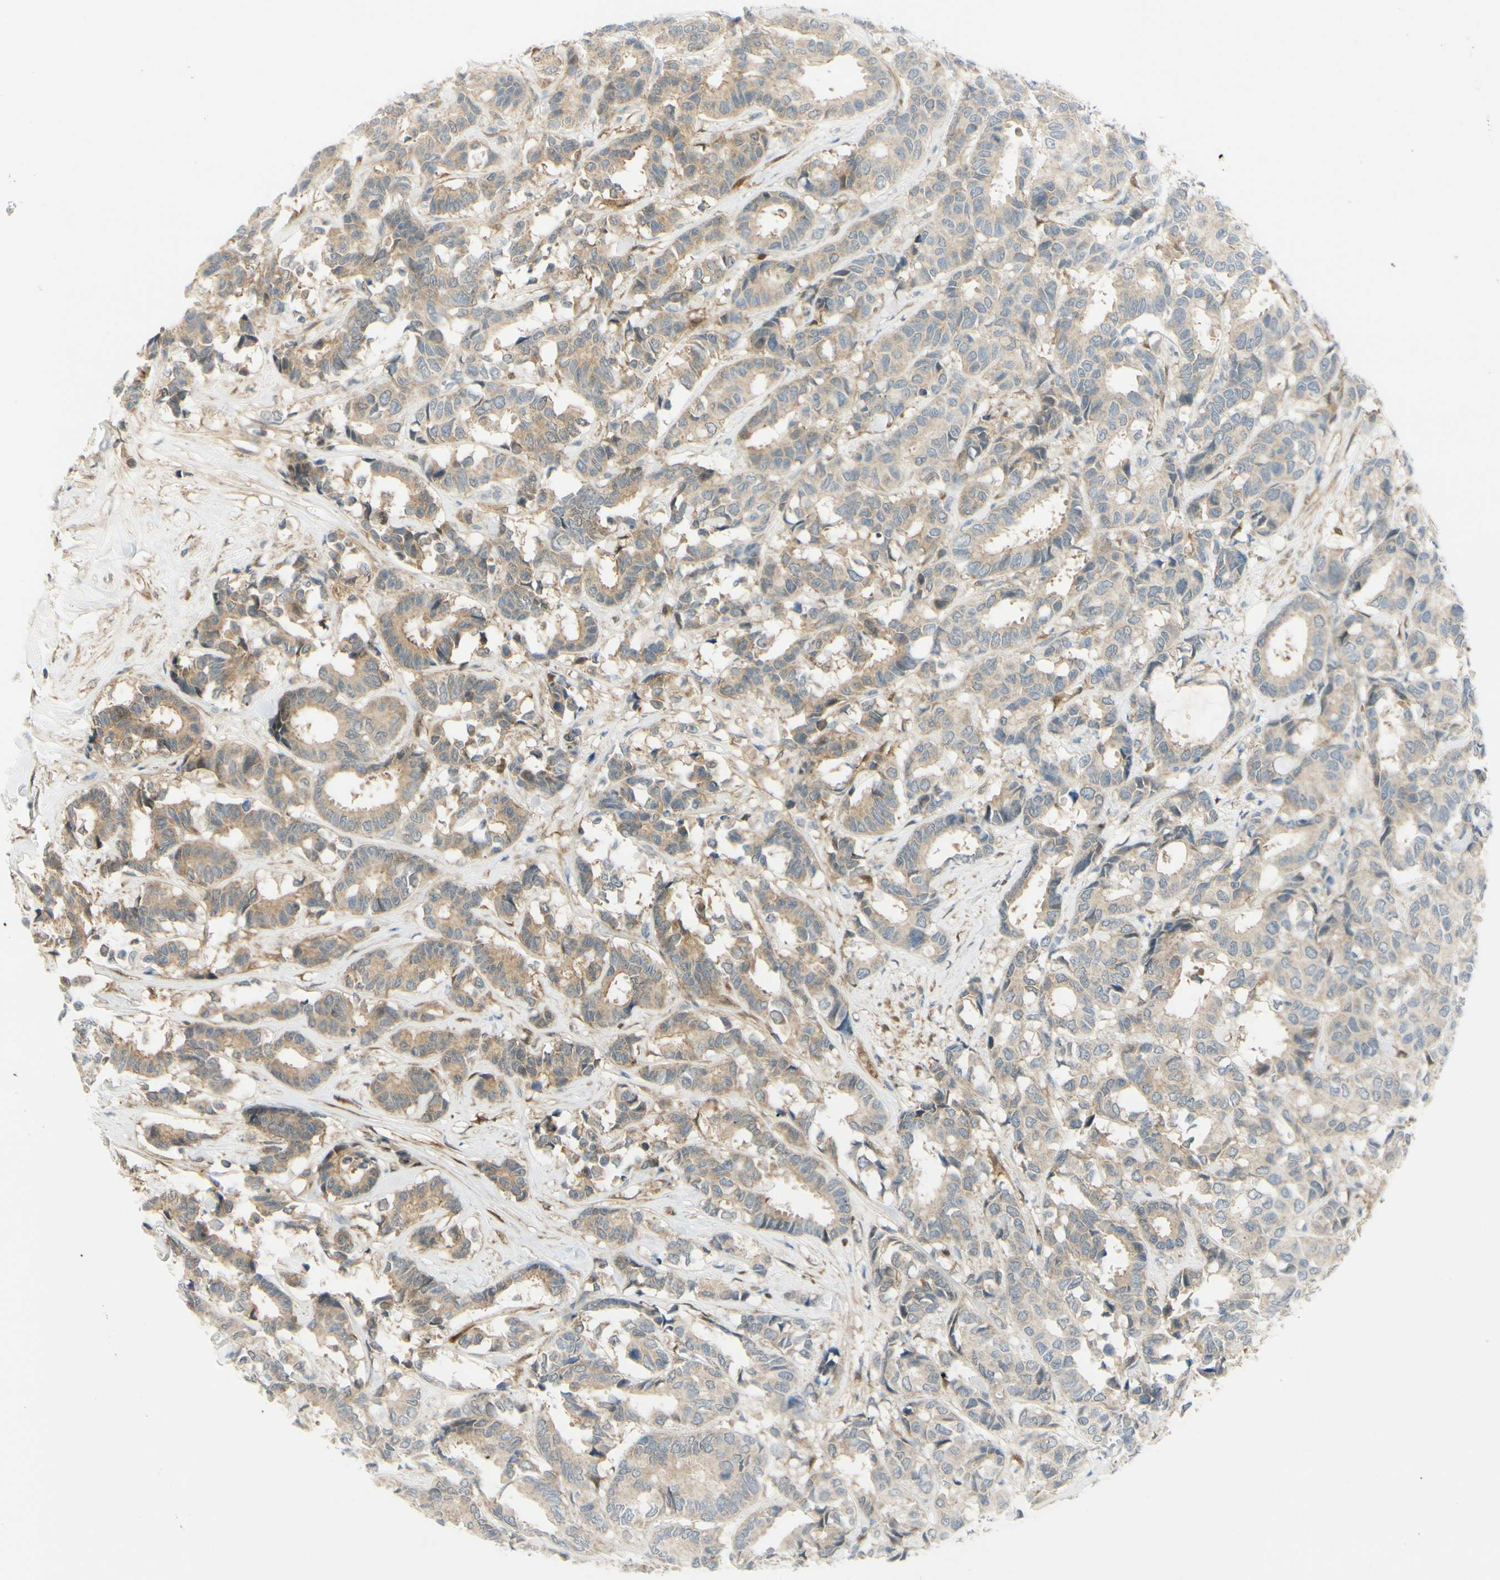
{"staining": {"intensity": "weak", "quantity": ">75%", "location": "cytoplasmic/membranous"}, "tissue": "breast cancer", "cell_type": "Tumor cells", "image_type": "cancer", "snomed": [{"axis": "morphology", "description": "Duct carcinoma"}, {"axis": "topography", "description": "Breast"}], "caption": "A photomicrograph of breast cancer stained for a protein reveals weak cytoplasmic/membranous brown staining in tumor cells. (IHC, brightfield microscopy, high magnification).", "gene": "FHL2", "patient": {"sex": "female", "age": 87}}